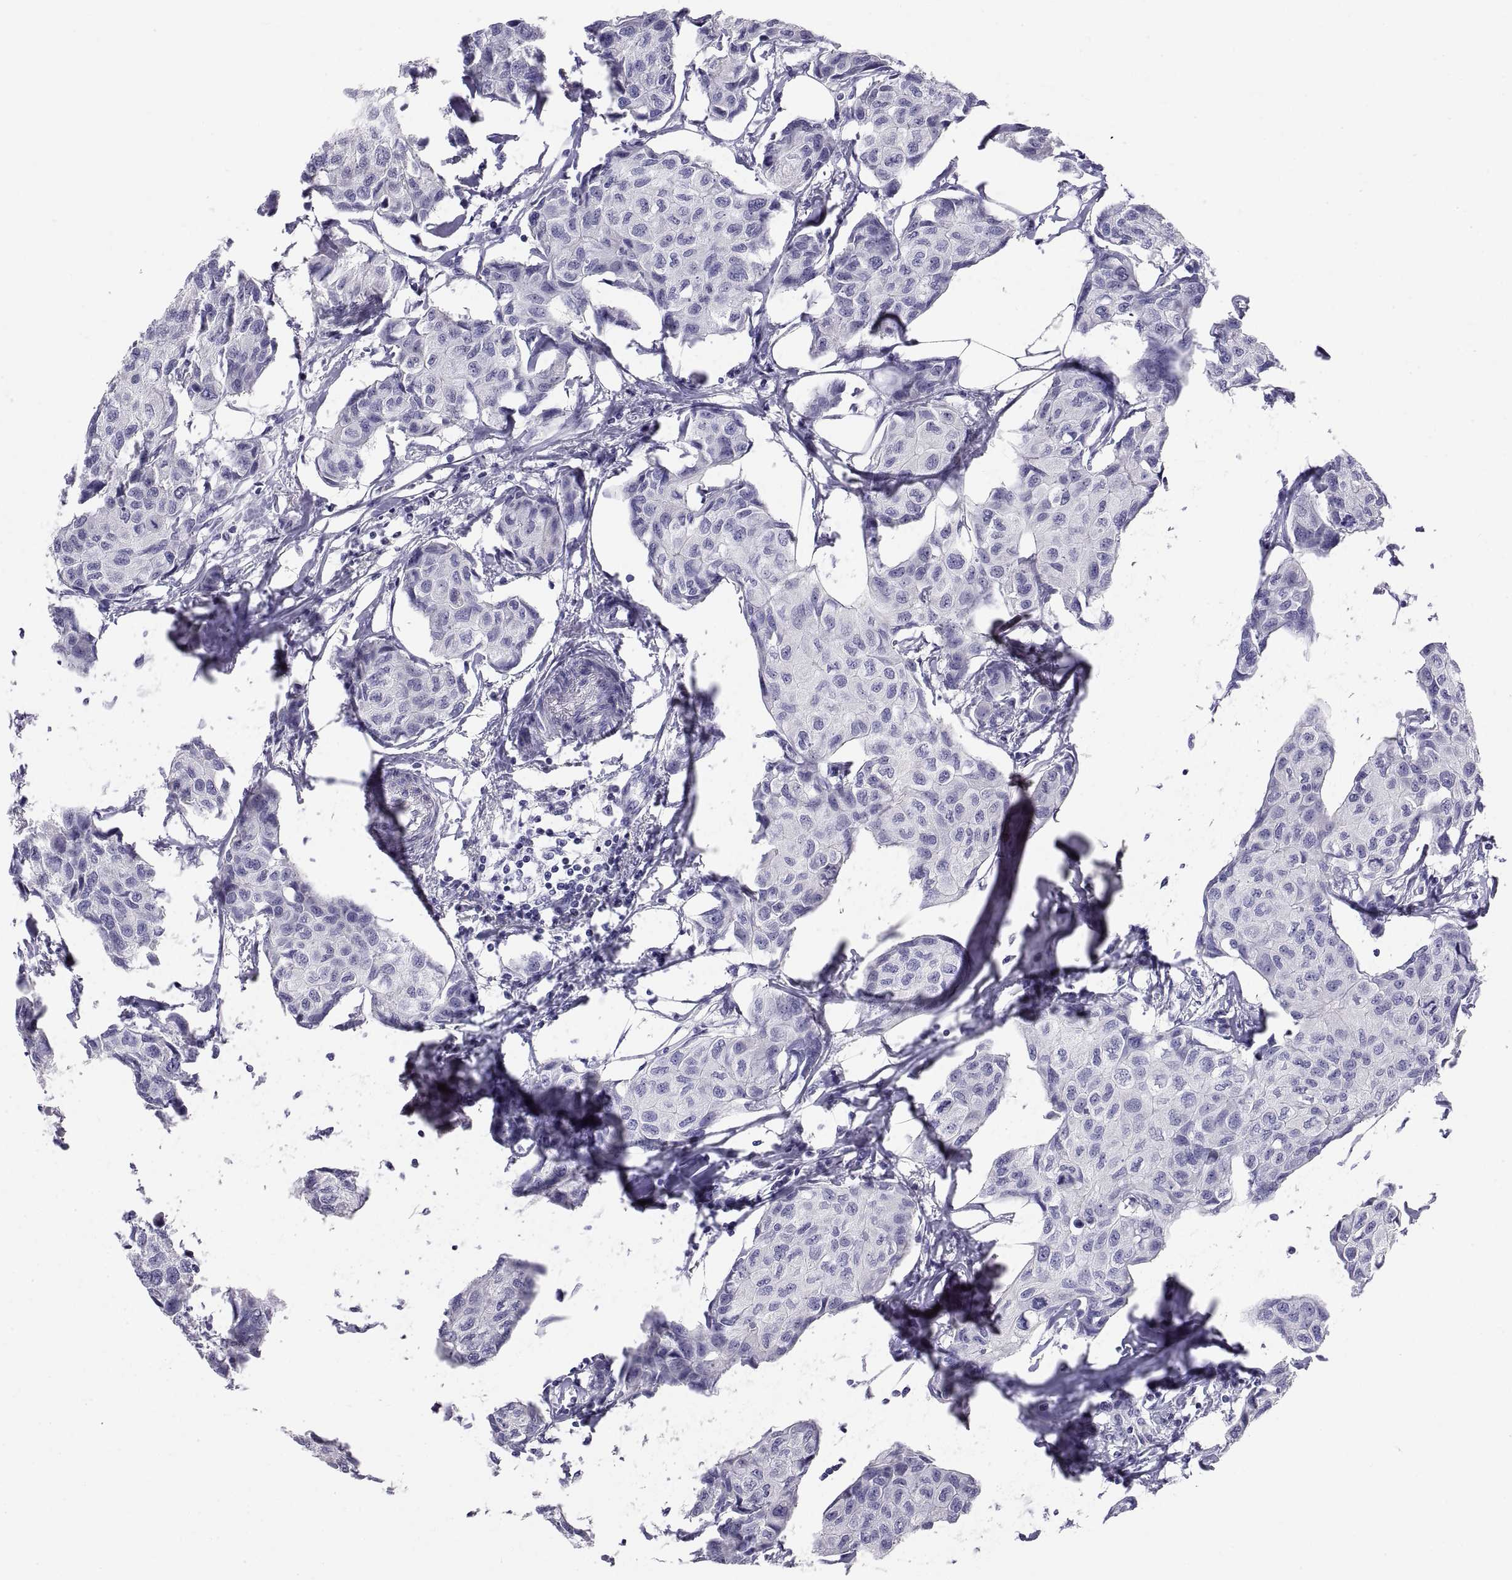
{"staining": {"intensity": "negative", "quantity": "none", "location": "none"}, "tissue": "breast cancer", "cell_type": "Tumor cells", "image_type": "cancer", "snomed": [{"axis": "morphology", "description": "Duct carcinoma"}, {"axis": "topography", "description": "Breast"}], "caption": "This is a image of immunohistochemistry staining of breast cancer (intraductal carcinoma), which shows no positivity in tumor cells.", "gene": "TEX13A", "patient": {"sex": "female", "age": 80}}